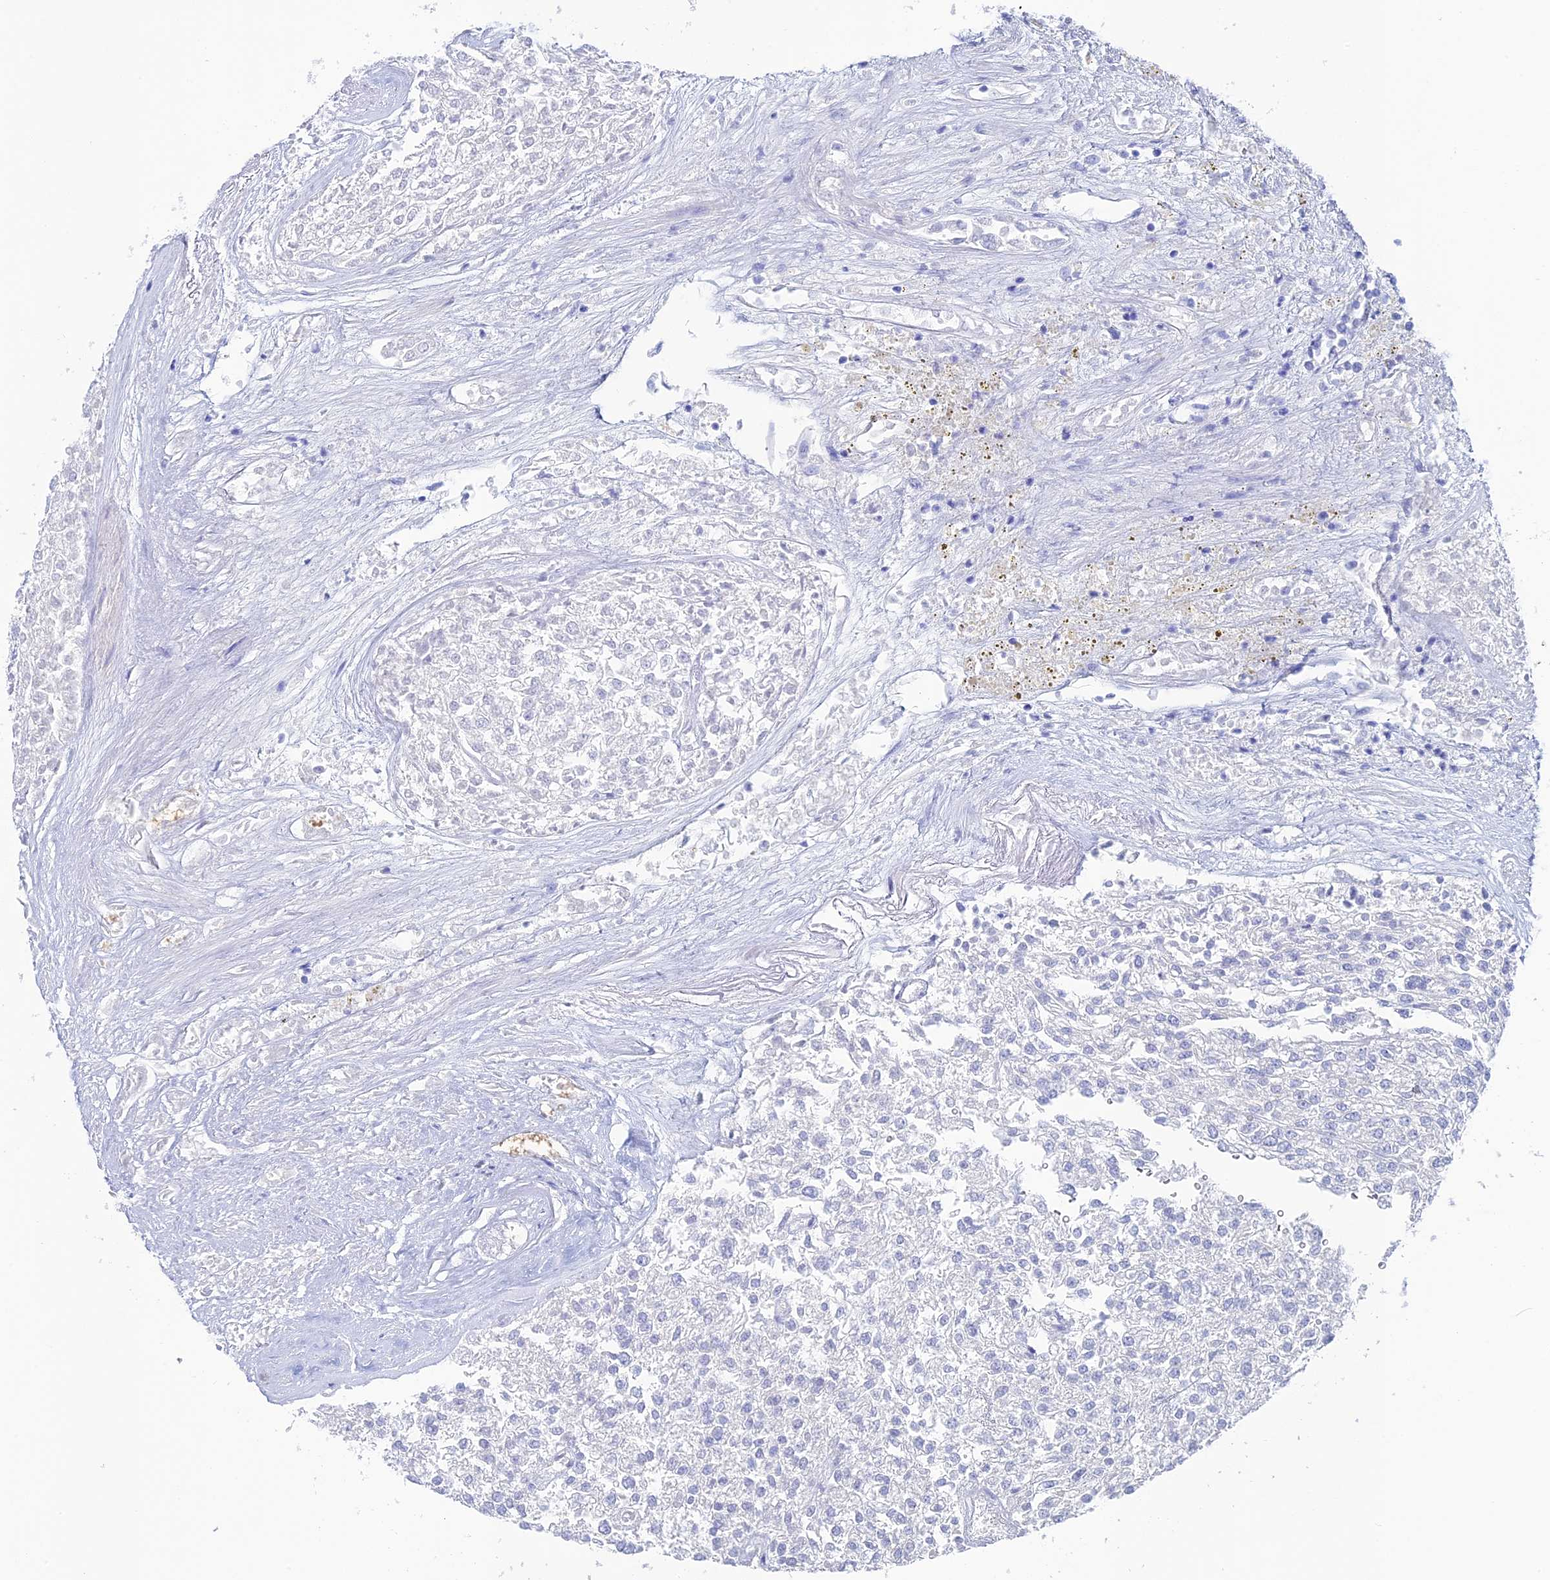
{"staining": {"intensity": "negative", "quantity": "none", "location": "none"}, "tissue": "renal cancer", "cell_type": "Tumor cells", "image_type": "cancer", "snomed": [{"axis": "morphology", "description": "Adenocarcinoma, NOS"}, {"axis": "topography", "description": "Kidney"}], "caption": "There is no significant staining in tumor cells of renal cancer. The staining was performed using DAB (3,3'-diaminobenzidine) to visualize the protein expression in brown, while the nuclei were stained in blue with hematoxylin (Magnification: 20x).", "gene": "UNC119", "patient": {"sex": "female", "age": 54}}